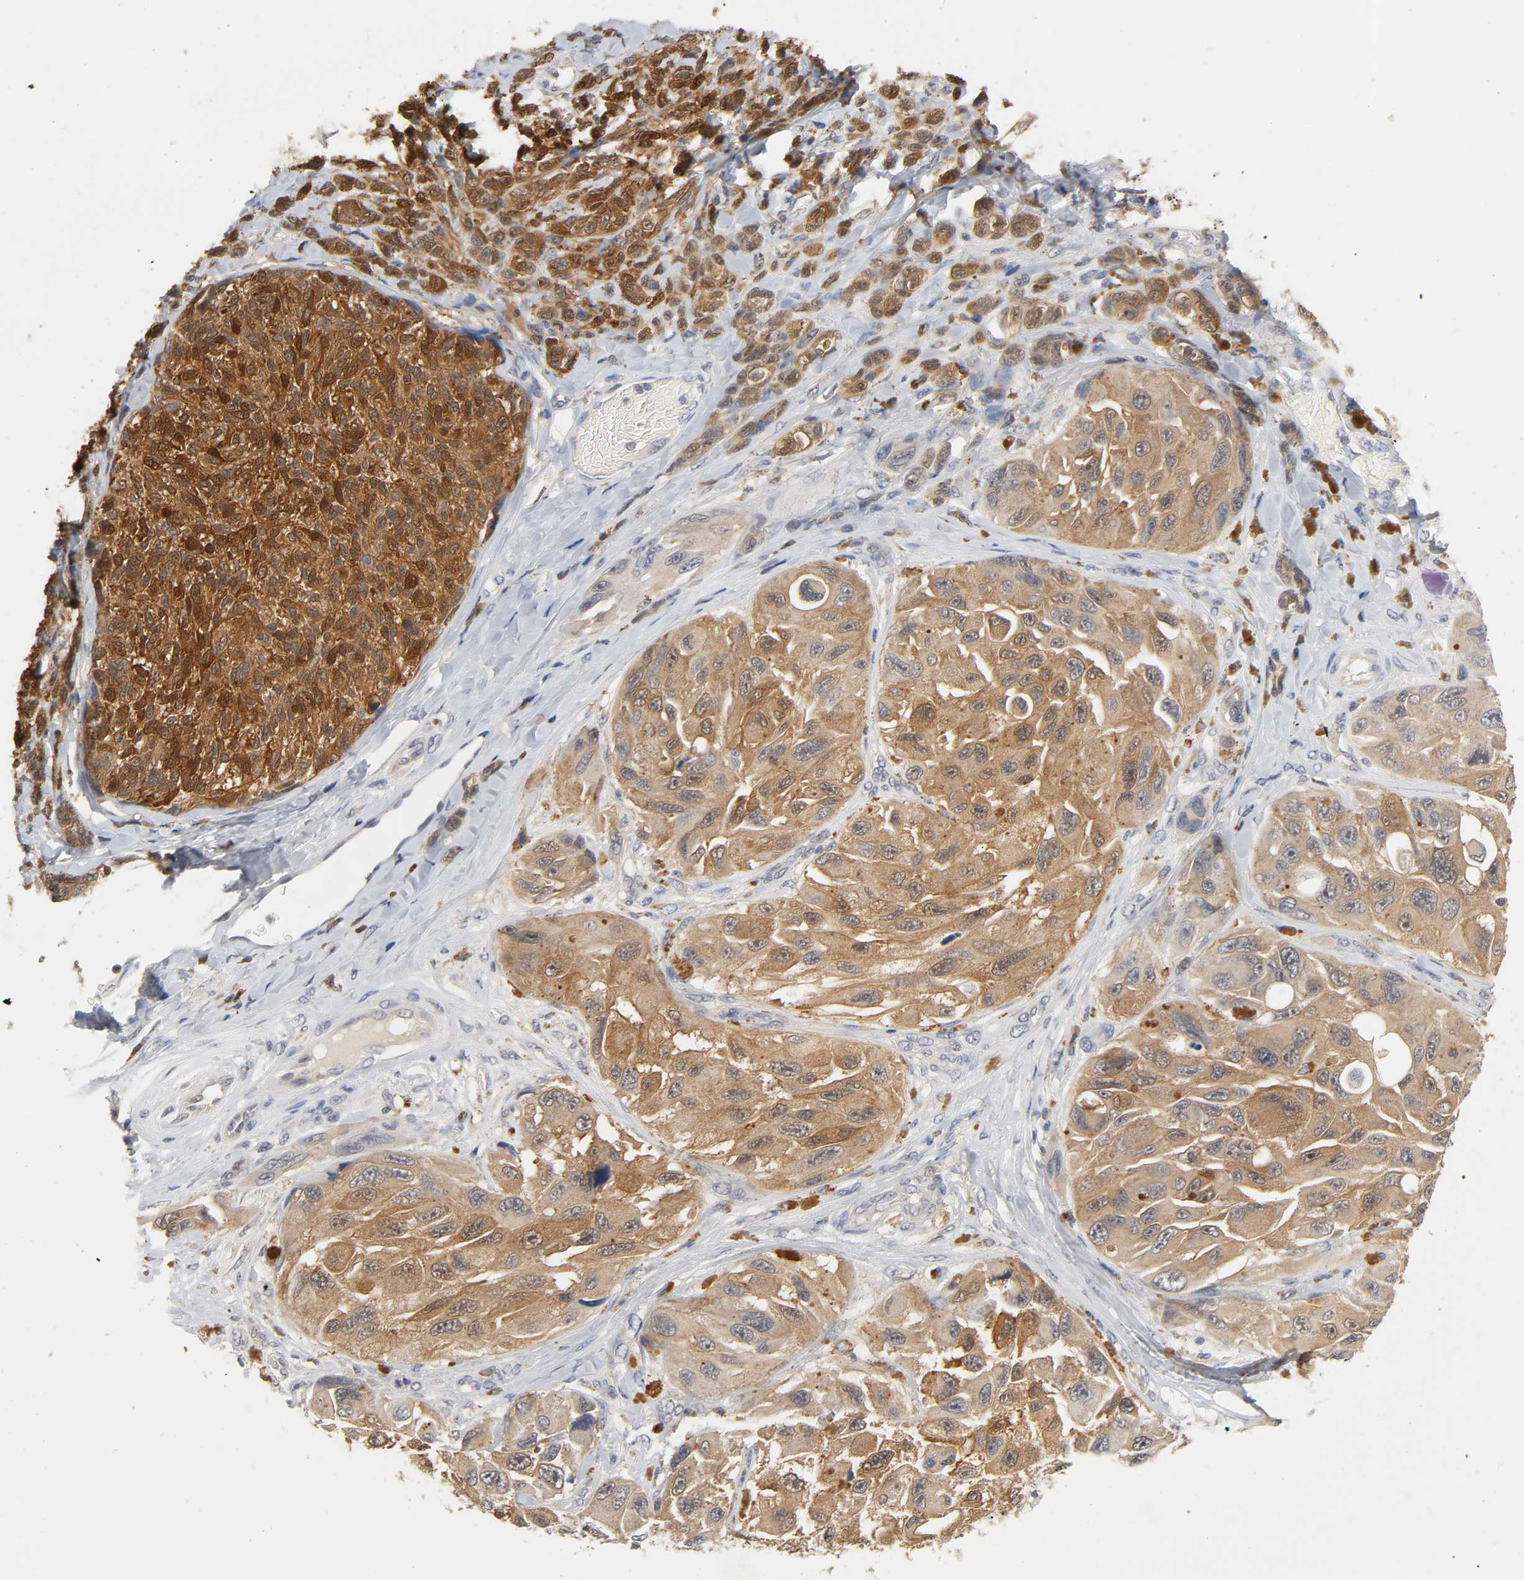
{"staining": {"intensity": "moderate", "quantity": ">75%", "location": "cytoplasmic/membranous"}, "tissue": "melanoma", "cell_type": "Tumor cells", "image_type": "cancer", "snomed": [{"axis": "morphology", "description": "Malignant melanoma, NOS"}, {"axis": "topography", "description": "Skin"}], "caption": "Protein positivity by immunohistochemistry displays moderate cytoplasmic/membranous positivity in approximately >75% of tumor cells in melanoma.", "gene": "MIF", "patient": {"sex": "female", "age": 73}}